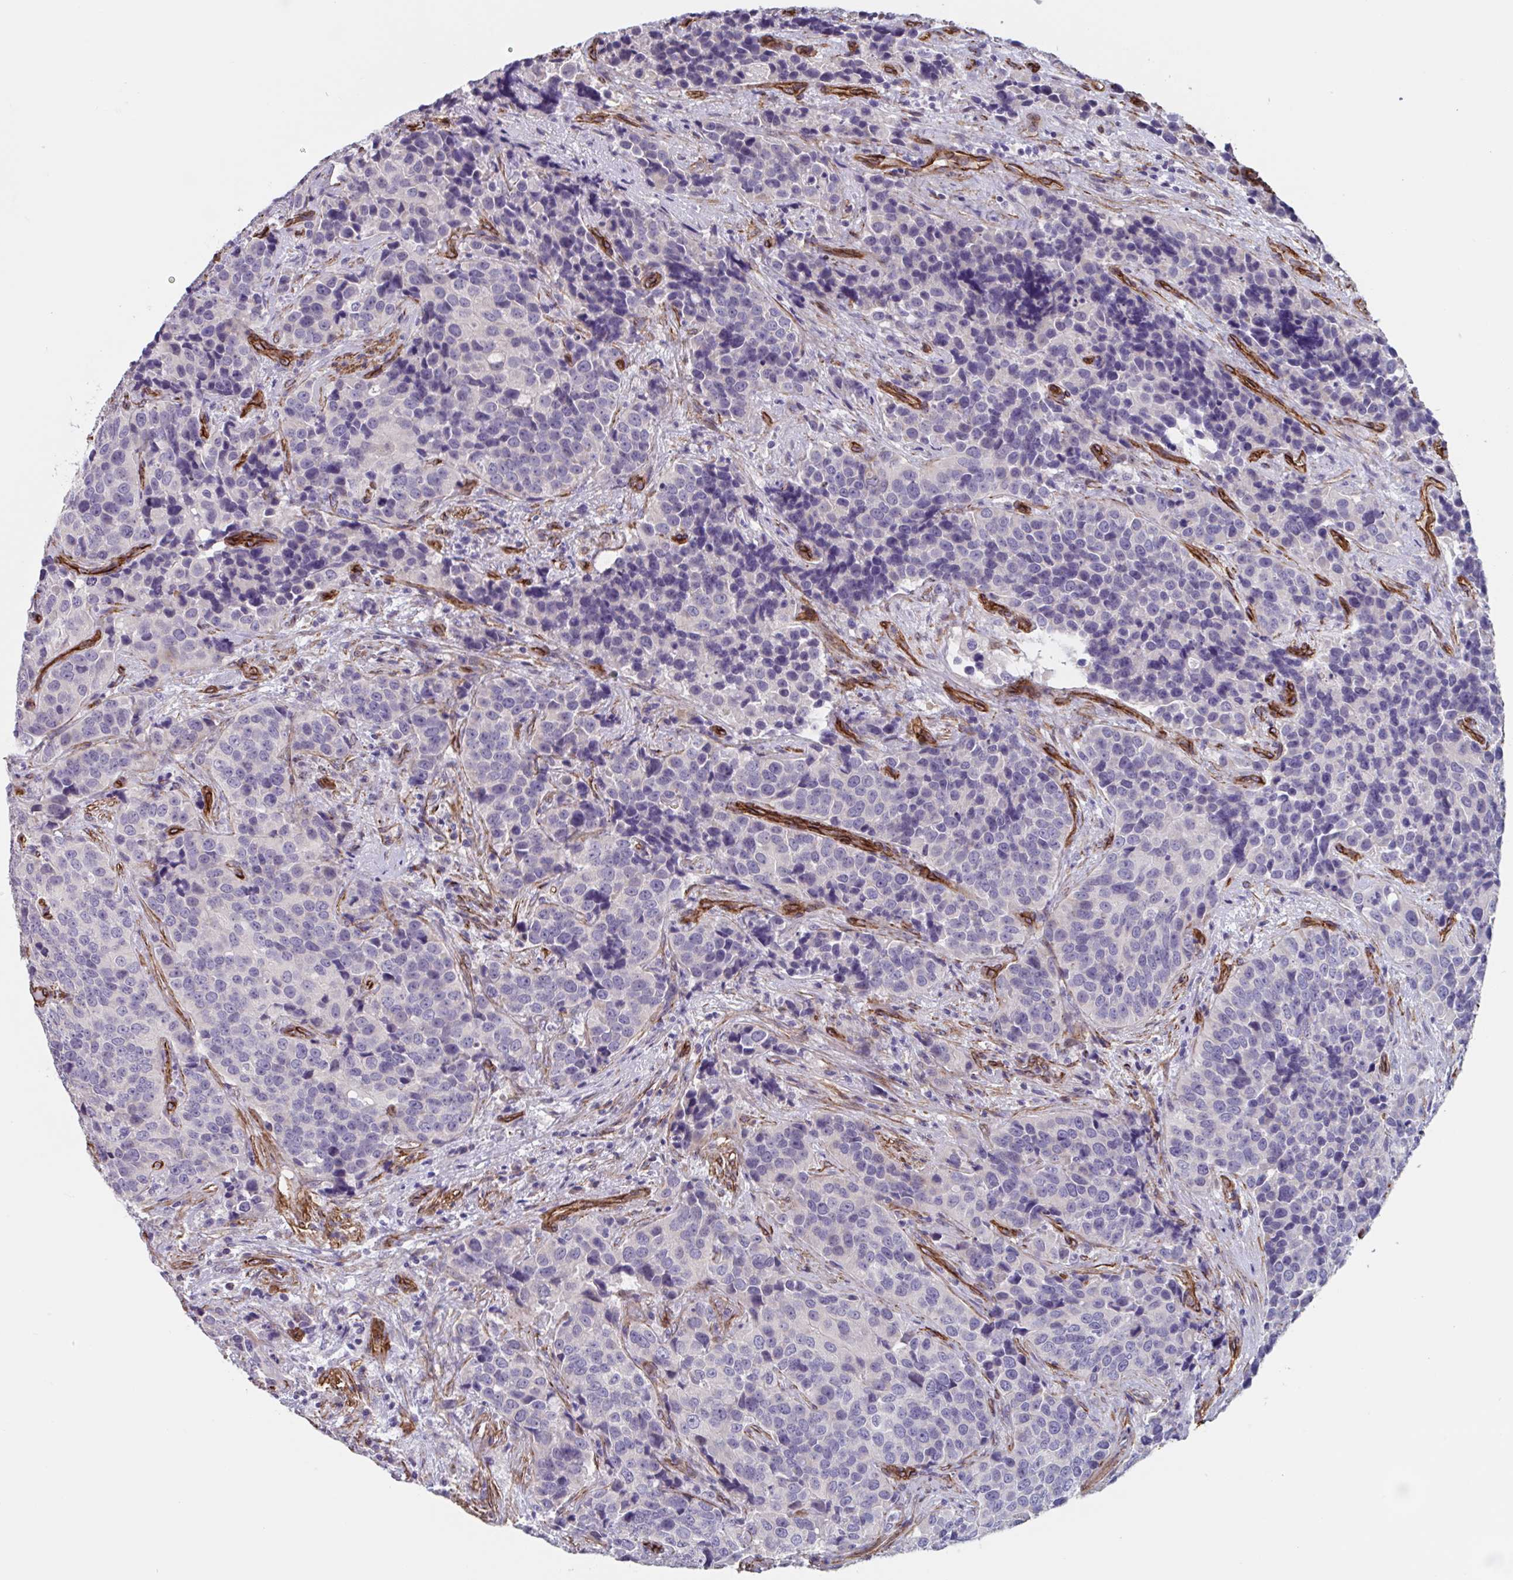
{"staining": {"intensity": "negative", "quantity": "none", "location": "none"}, "tissue": "urothelial cancer", "cell_type": "Tumor cells", "image_type": "cancer", "snomed": [{"axis": "morphology", "description": "Urothelial carcinoma, NOS"}, {"axis": "topography", "description": "Urinary bladder"}], "caption": "DAB immunohistochemical staining of urothelial cancer exhibits no significant positivity in tumor cells. (IHC, brightfield microscopy, high magnification).", "gene": "CITED4", "patient": {"sex": "male", "age": 52}}